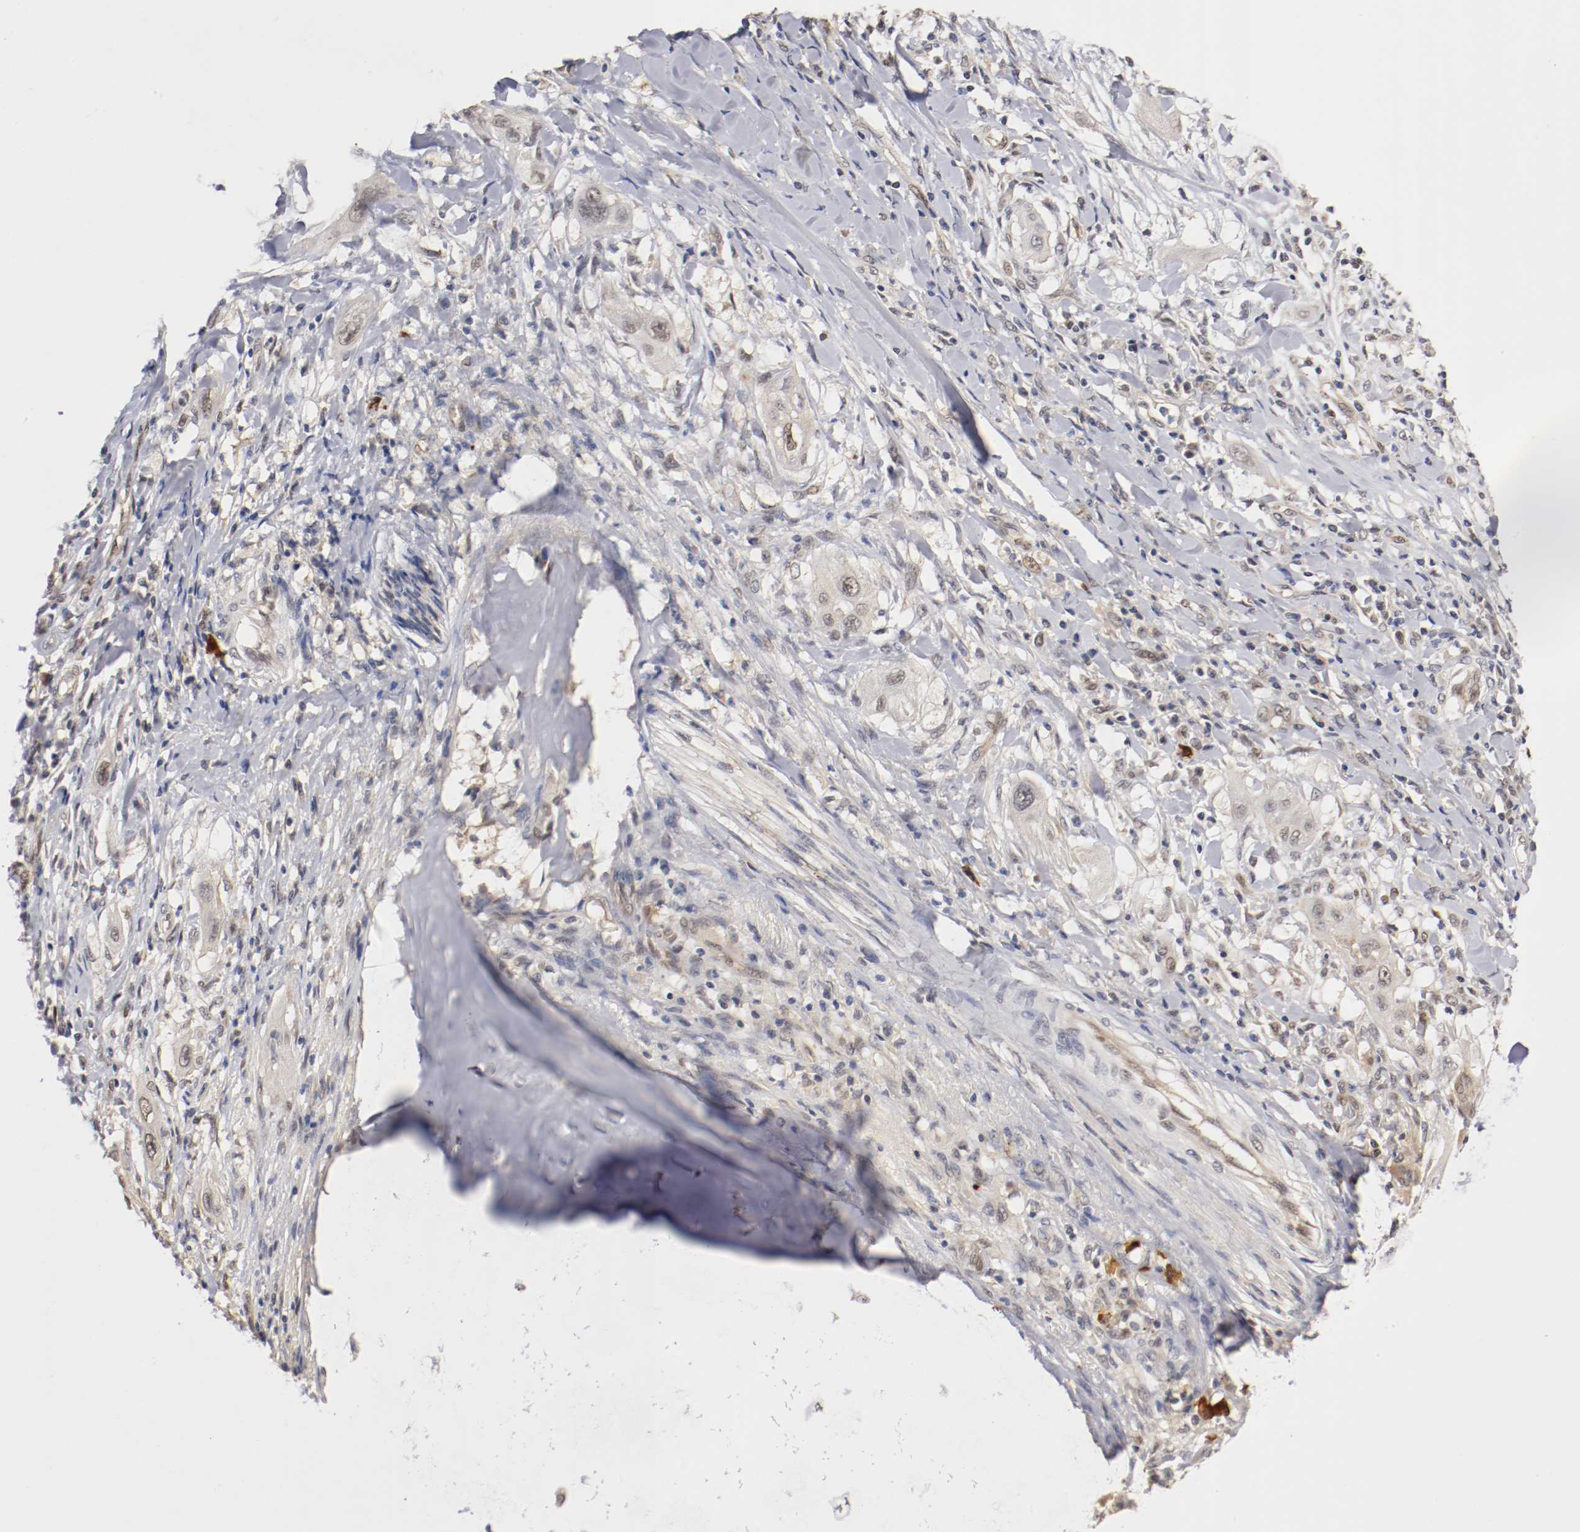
{"staining": {"intensity": "weak", "quantity": "<25%", "location": "nuclear"}, "tissue": "lung cancer", "cell_type": "Tumor cells", "image_type": "cancer", "snomed": [{"axis": "morphology", "description": "Squamous cell carcinoma, NOS"}, {"axis": "topography", "description": "Lung"}], "caption": "This histopathology image is of squamous cell carcinoma (lung) stained with immunohistochemistry (IHC) to label a protein in brown with the nuclei are counter-stained blue. There is no staining in tumor cells.", "gene": "DNMT3B", "patient": {"sex": "female", "age": 47}}